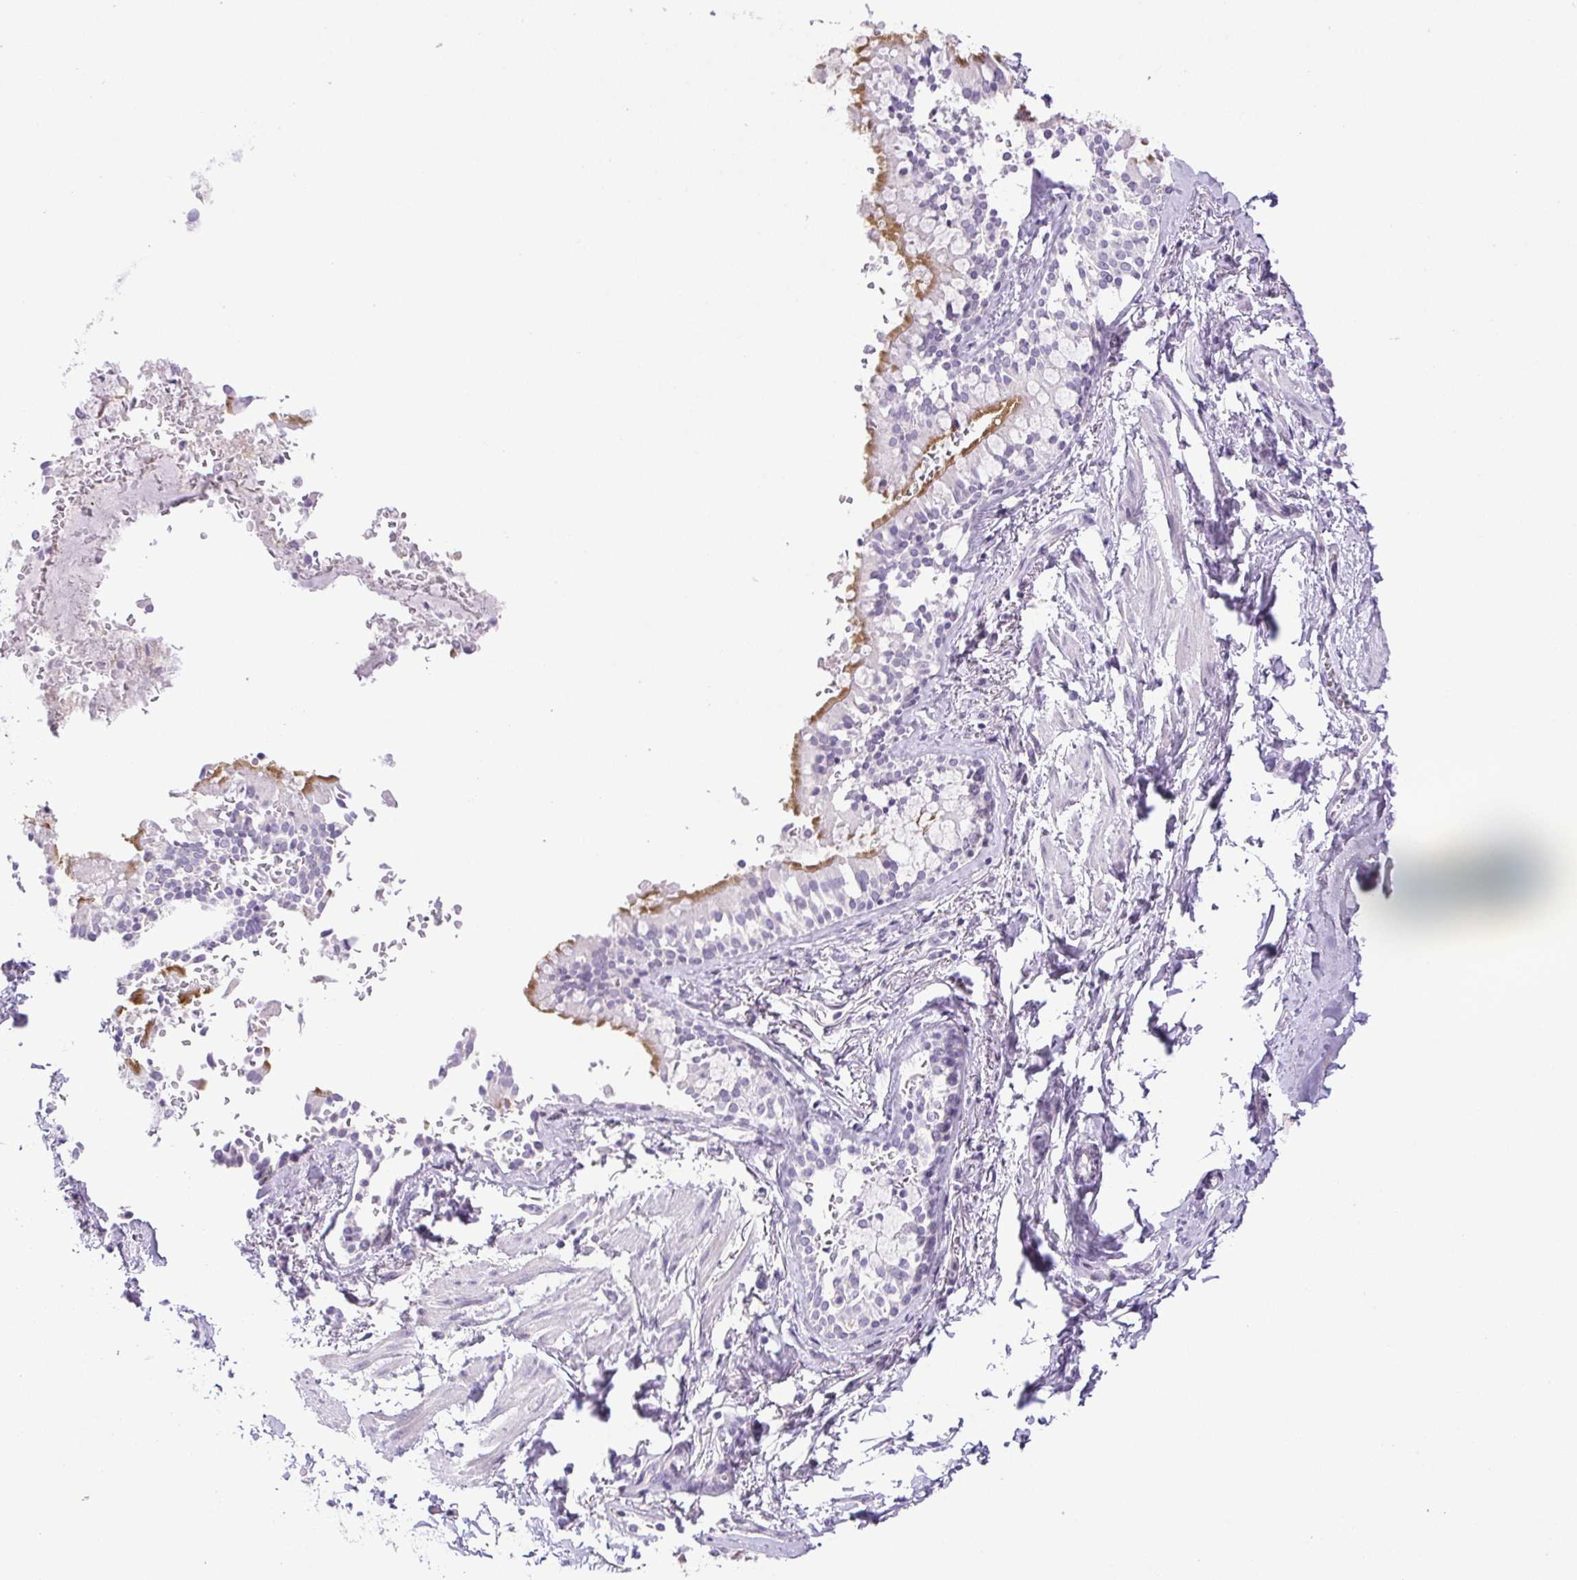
{"staining": {"intensity": "negative", "quantity": "none", "location": "none"}, "tissue": "adipose tissue", "cell_type": "Adipocytes", "image_type": "normal", "snomed": [{"axis": "morphology", "description": "Normal tissue, NOS"}, {"axis": "topography", "description": "Cartilage tissue"}, {"axis": "topography", "description": "Bronchus"}, {"axis": "topography", "description": "Peripheral nerve tissue"}], "caption": "This is an immunohistochemistry (IHC) histopathology image of benign human adipose tissue. There is no positivity in adipocytes.", "gene": "PAPPA2", "patient": {"sex": "male", "age": 67}}